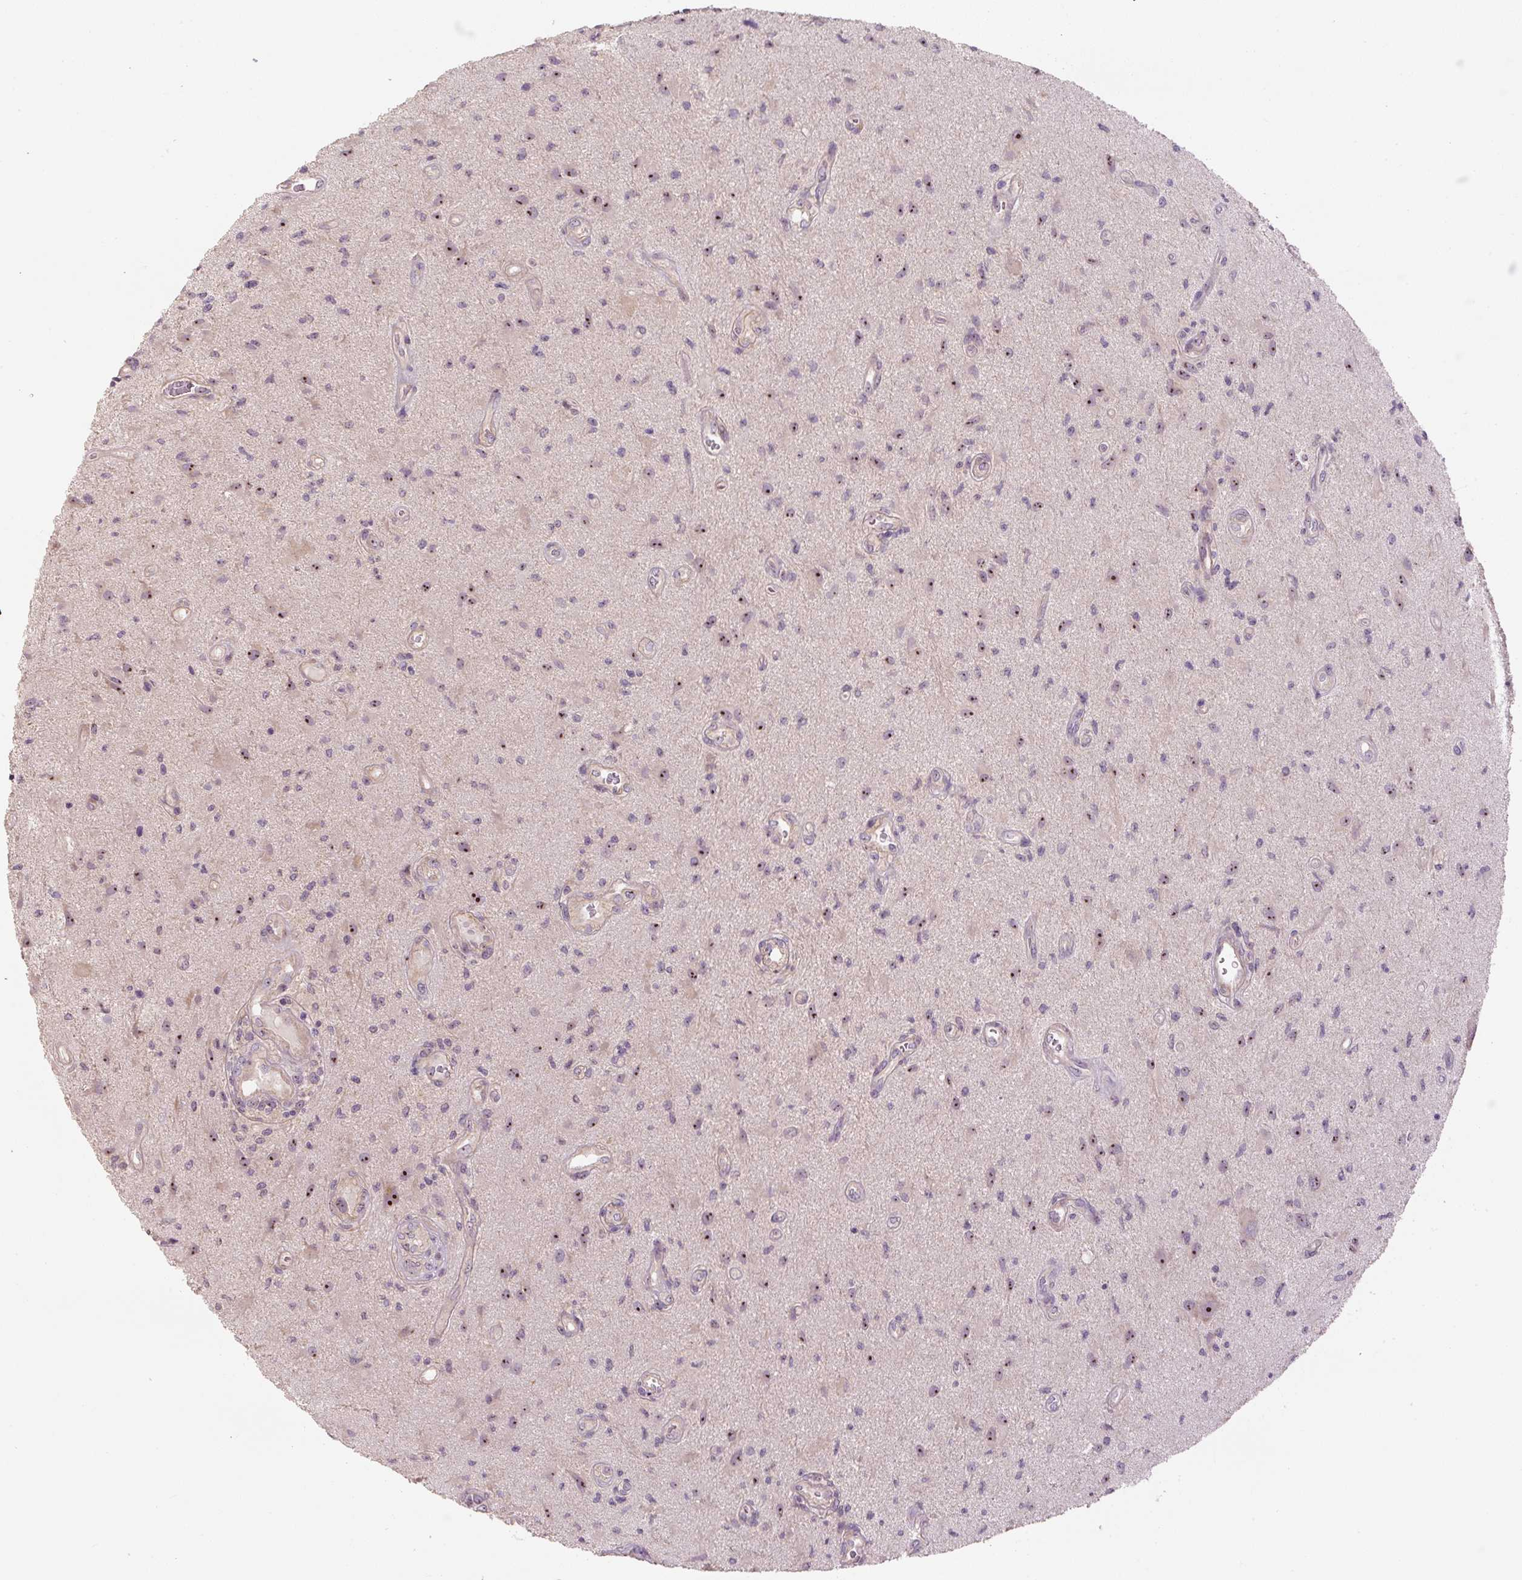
{"staining": {"intensity": "negative", "quantity": "none", "location": "none"}, "tissue": "glioma", "cell_type": "Tumor cells", "image_type": "cancer", "snomed": [{"axis": "morphology", "description": "Glioma, malignant, High grade"}, {"axis": "topography", "description": "Brain"}], "caption": "Glioma was stained to show a protein in brown. There is no significant staining in tumor cells.", "gene": "TMEM151B", "patient": {"sex": "male", "age": 67}}